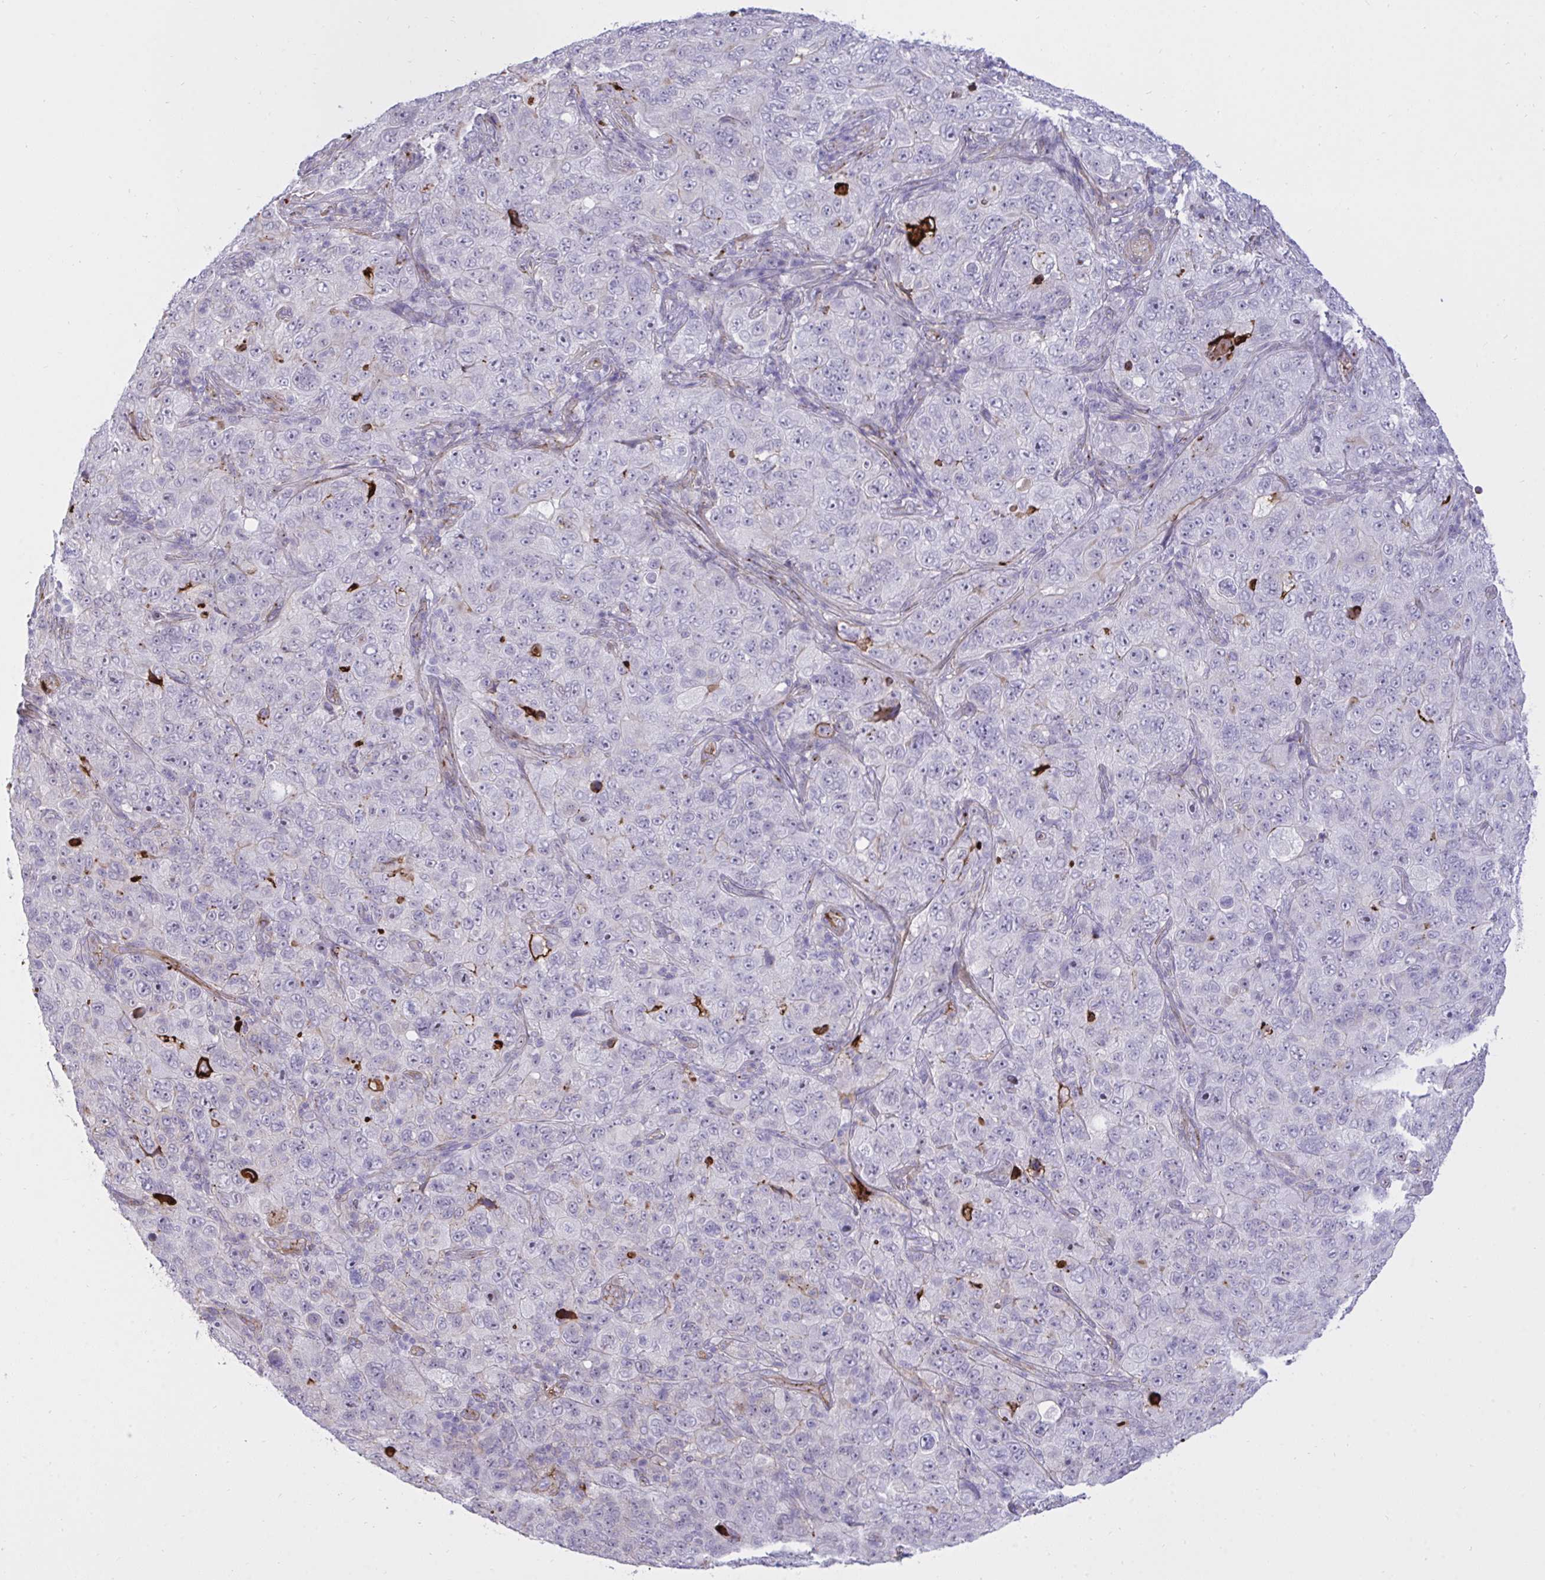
{"staining": {"intensity": "negative", "quantity": "none", "location": "none"}, "tissue": "pancreatic cancer", "cell_type": "Tumor cells", "image_type": "cancer", "snomed": [{"axis": "morphology", "description": "Adenocarcinoma, NOS"}, {"axis": "topography", "description": "Pancreas"}], "caption": "Photomicrograph shows no protein expression in tumor cells of pancreatic cancer tissue. The staining was performed using DAB (3,3'-diaminobenzidine) to visualize the protein expression in brown, while the nuclei were stained in blue with hematoxylin (Magnification: 20x).", "gene": "F2", "patient": {"sex": "male", "age": 68}}